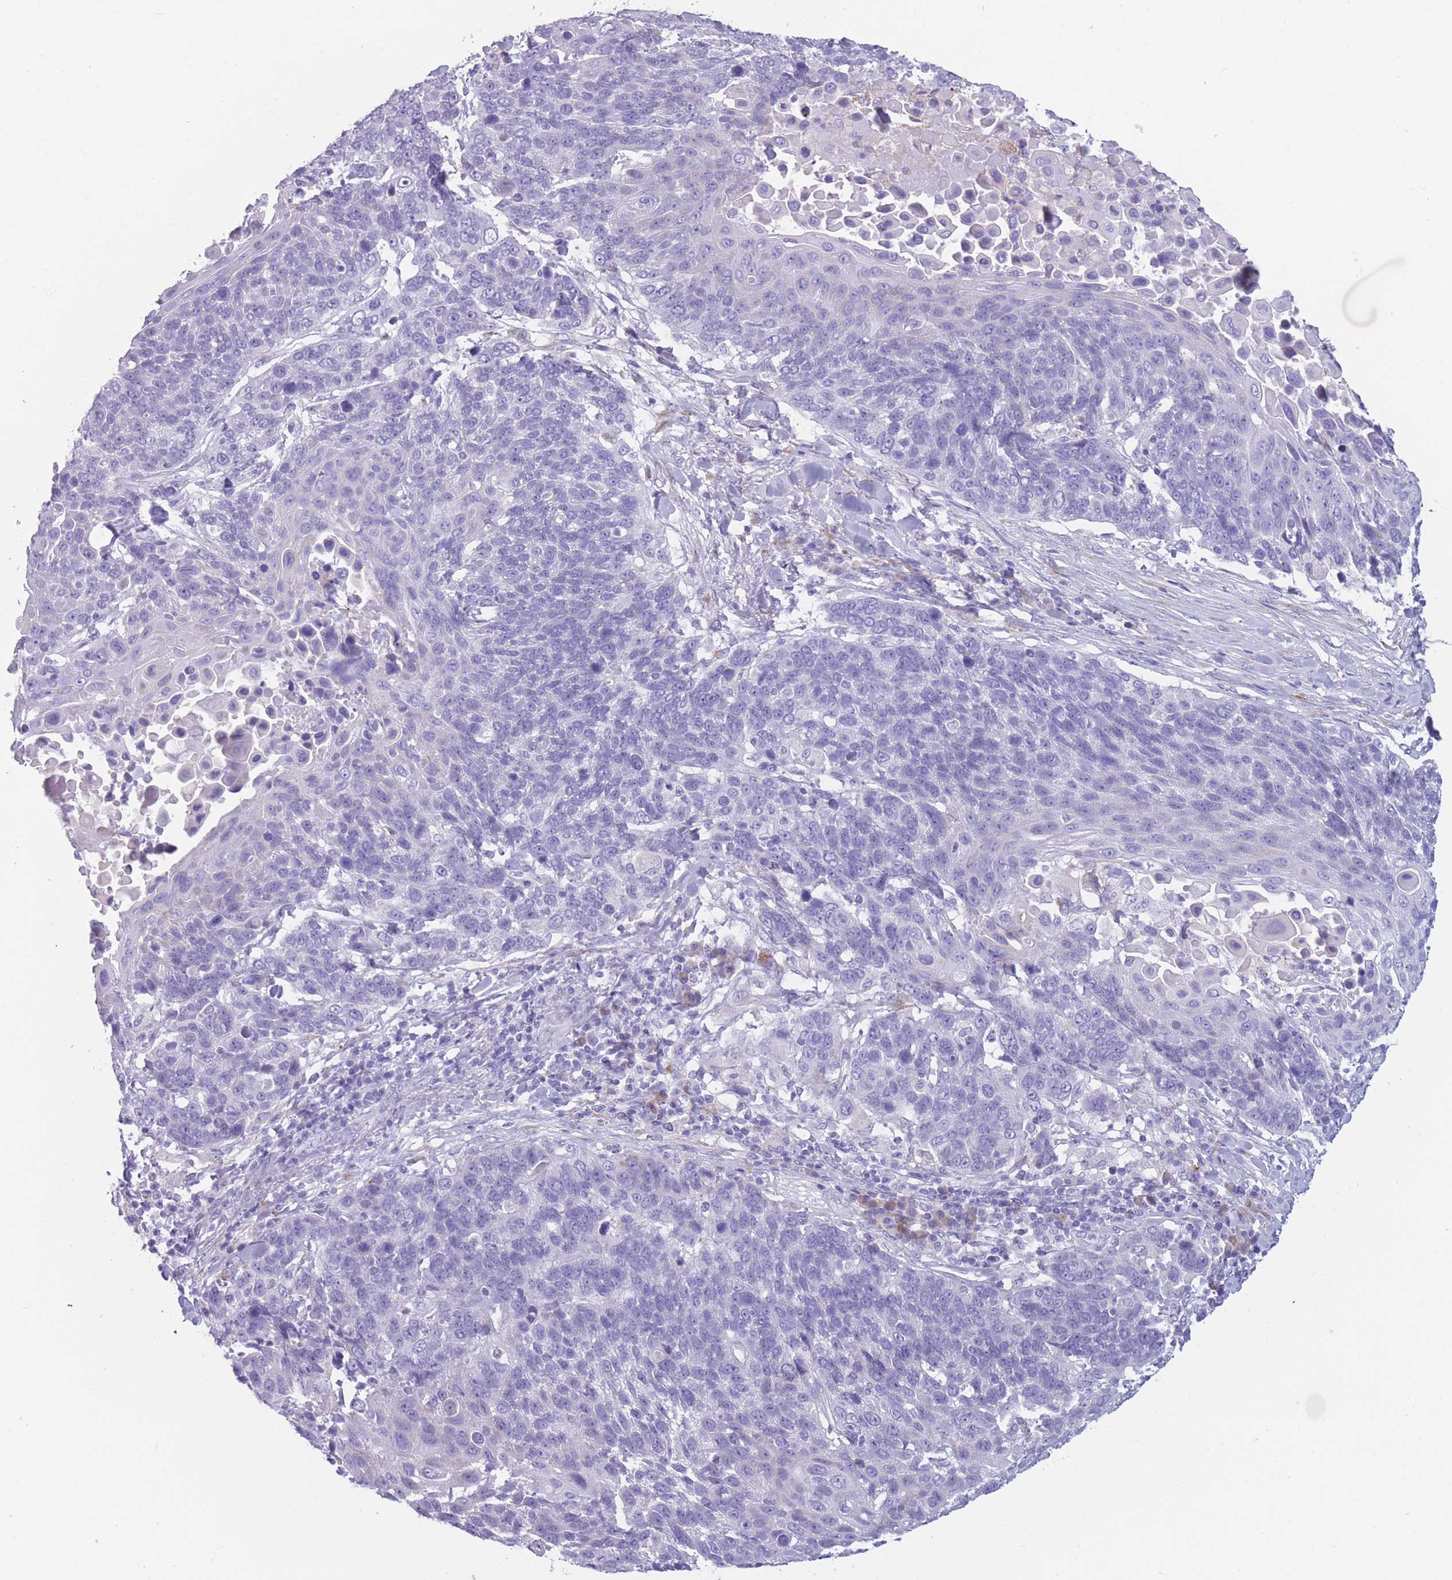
{"staining": {"intensity": "negative", "quantity": "none", "location": "none"}, "tissue": "lung cancer", "cell_type": "Tumor cells", "image_type": "cancer", "snomed": [{"axis": "morphology", "description": "Squamous cell carcinoma, NOS"}, {"axis": "topography", "description": "Lung"}], "caption": "IHC of lung squamous cell carcinoma displays no expression in tumor cells. (Stains: DAB (3,3'-diaminobenzidine) immunohistochemistry with hematoxylin counter stain, Microscopy: brightfield microscopy at high magnification).", "gene": "COL27A1", "patient": {"sex": "male", "age": 66}}